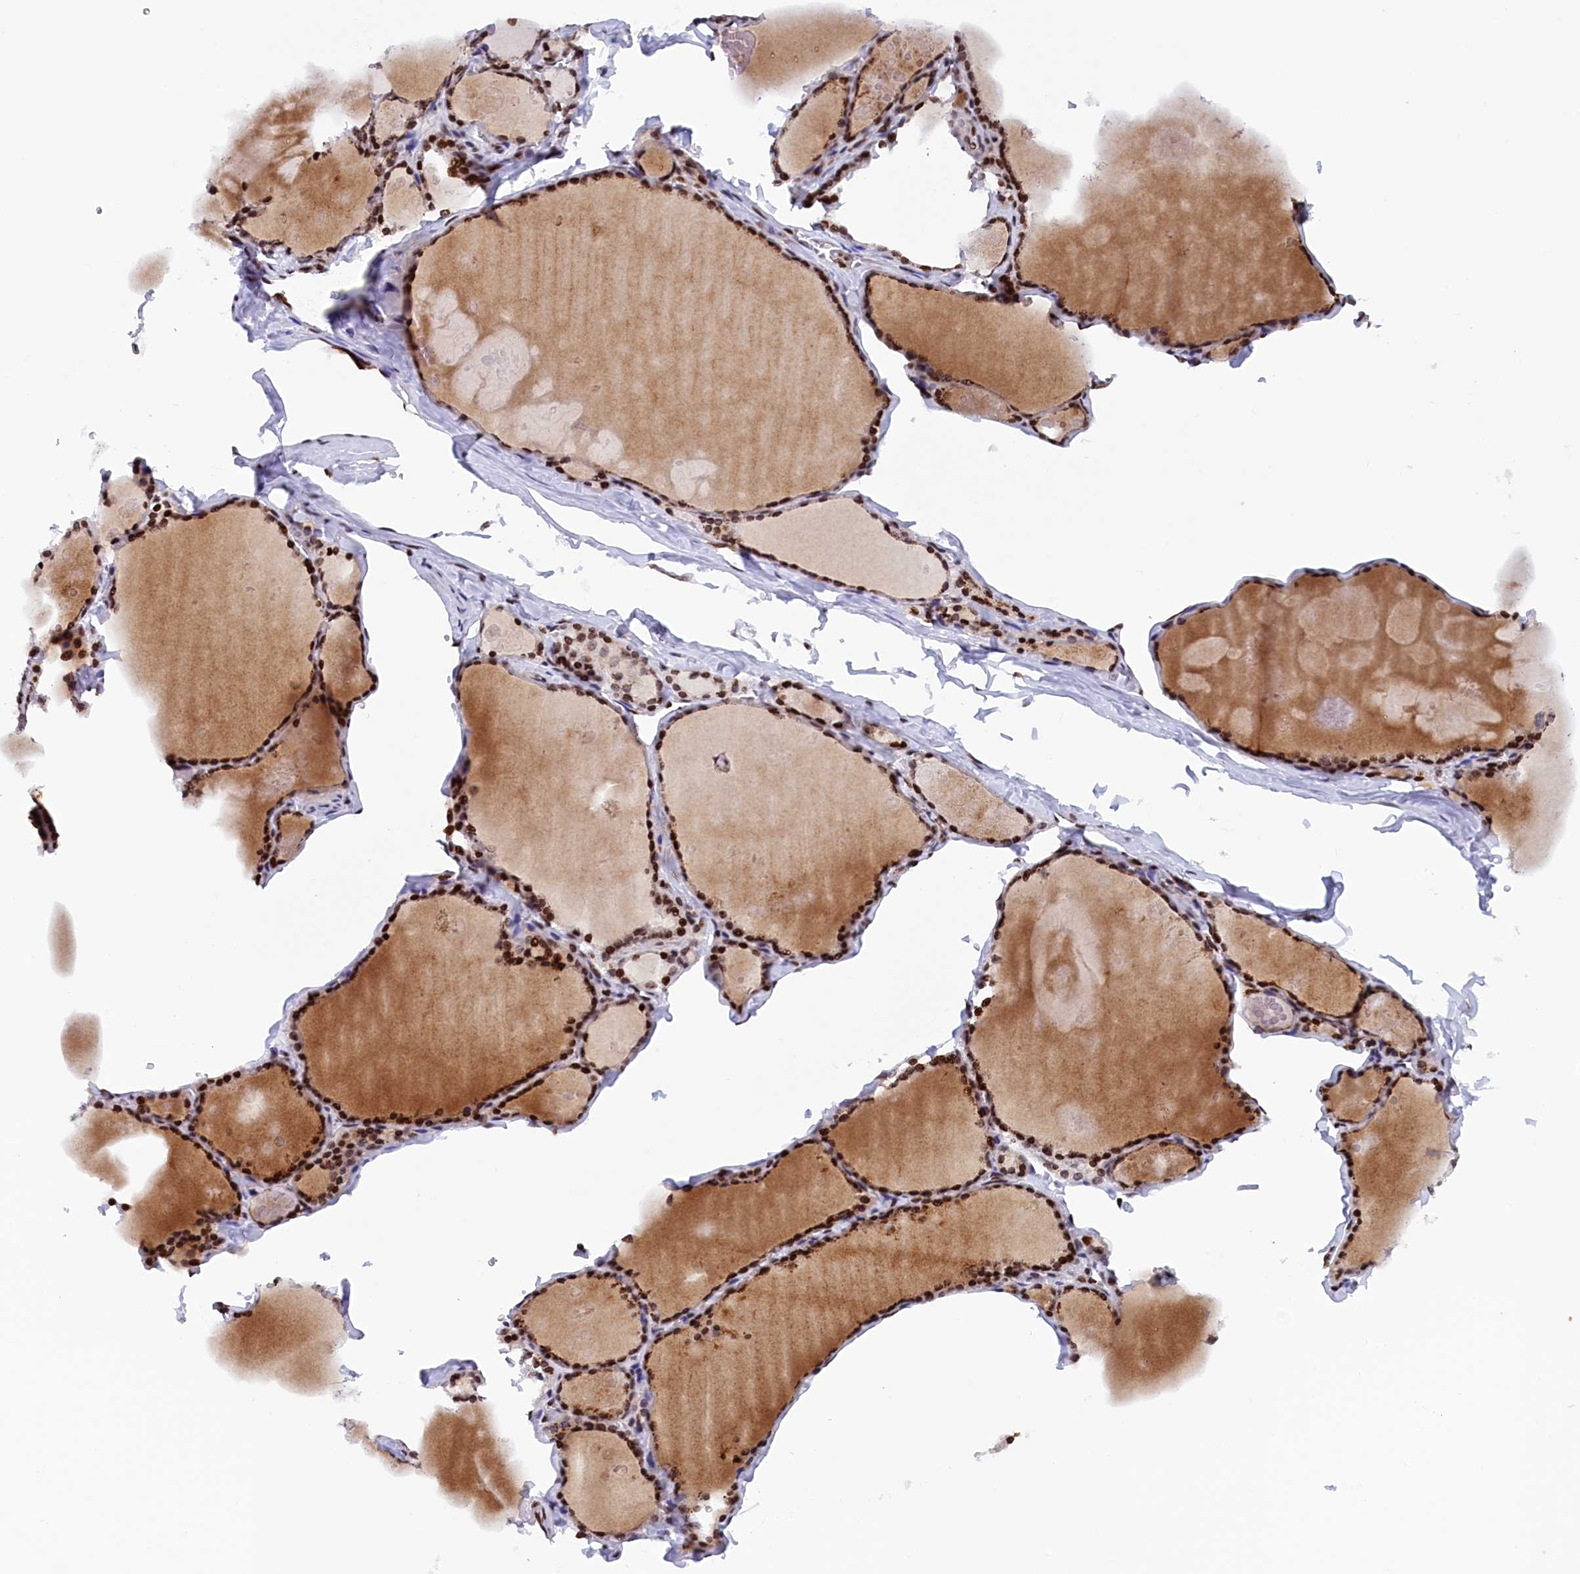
{"staining": {"intensity": "strong", "quantity": ">75%", "location": "nuclear"}, "tissue": "thyroid gland", "cell_type": "Glandular cells", "image_type": "normal", "snomed": [{"axis": "morphology", "description": "Normal tissue, NOS"}, {"axis": "topography", "description": "Thyroid gland"}], "caption": "Normal thyroid gland displays strong nuclear expression in about >75% of glandular cells (DAB = brown stain, brightfield microscopy at high magnification)..", "gene": "TIMM29", "patient": {"sex": "male", "age": 56}}